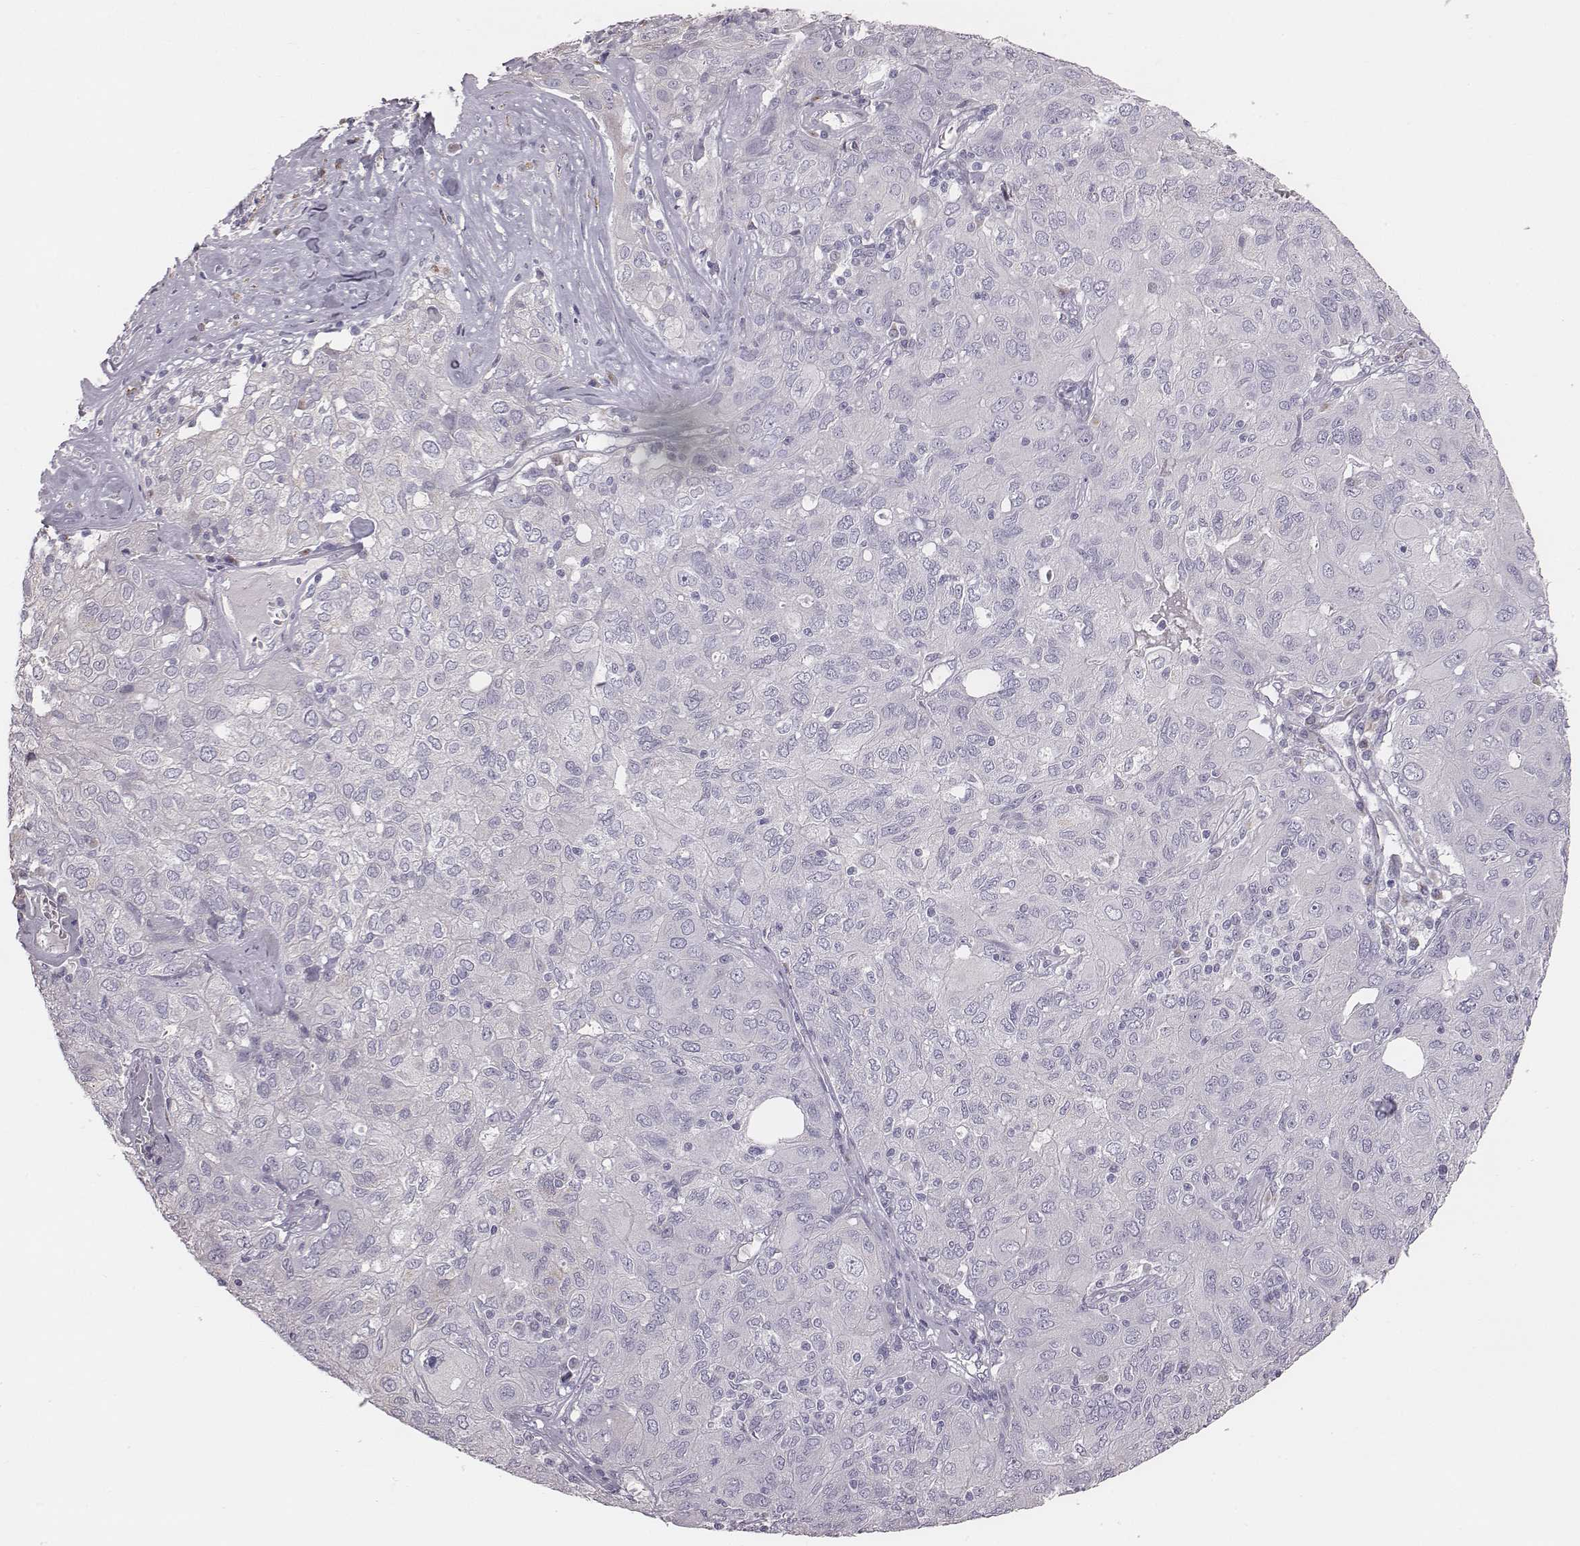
{"staining": {"intensity": "negative", "quantity": "none", "location": "none"}, "tissue": "ovarian cancer", "cell_type": "Tumor cells", "image_type": "cancer", "snomed": [{"axis": "morphology", "description": "Carcinoma, endometroid"}, {"axis": "topography", "description": "Ovary"}], "caption": "Tumor cells show no significant protein expression in endometroid carcinoma (ovarian).", "gene": "C6orf58", "patient": {"sex": "female", "age": 50}}